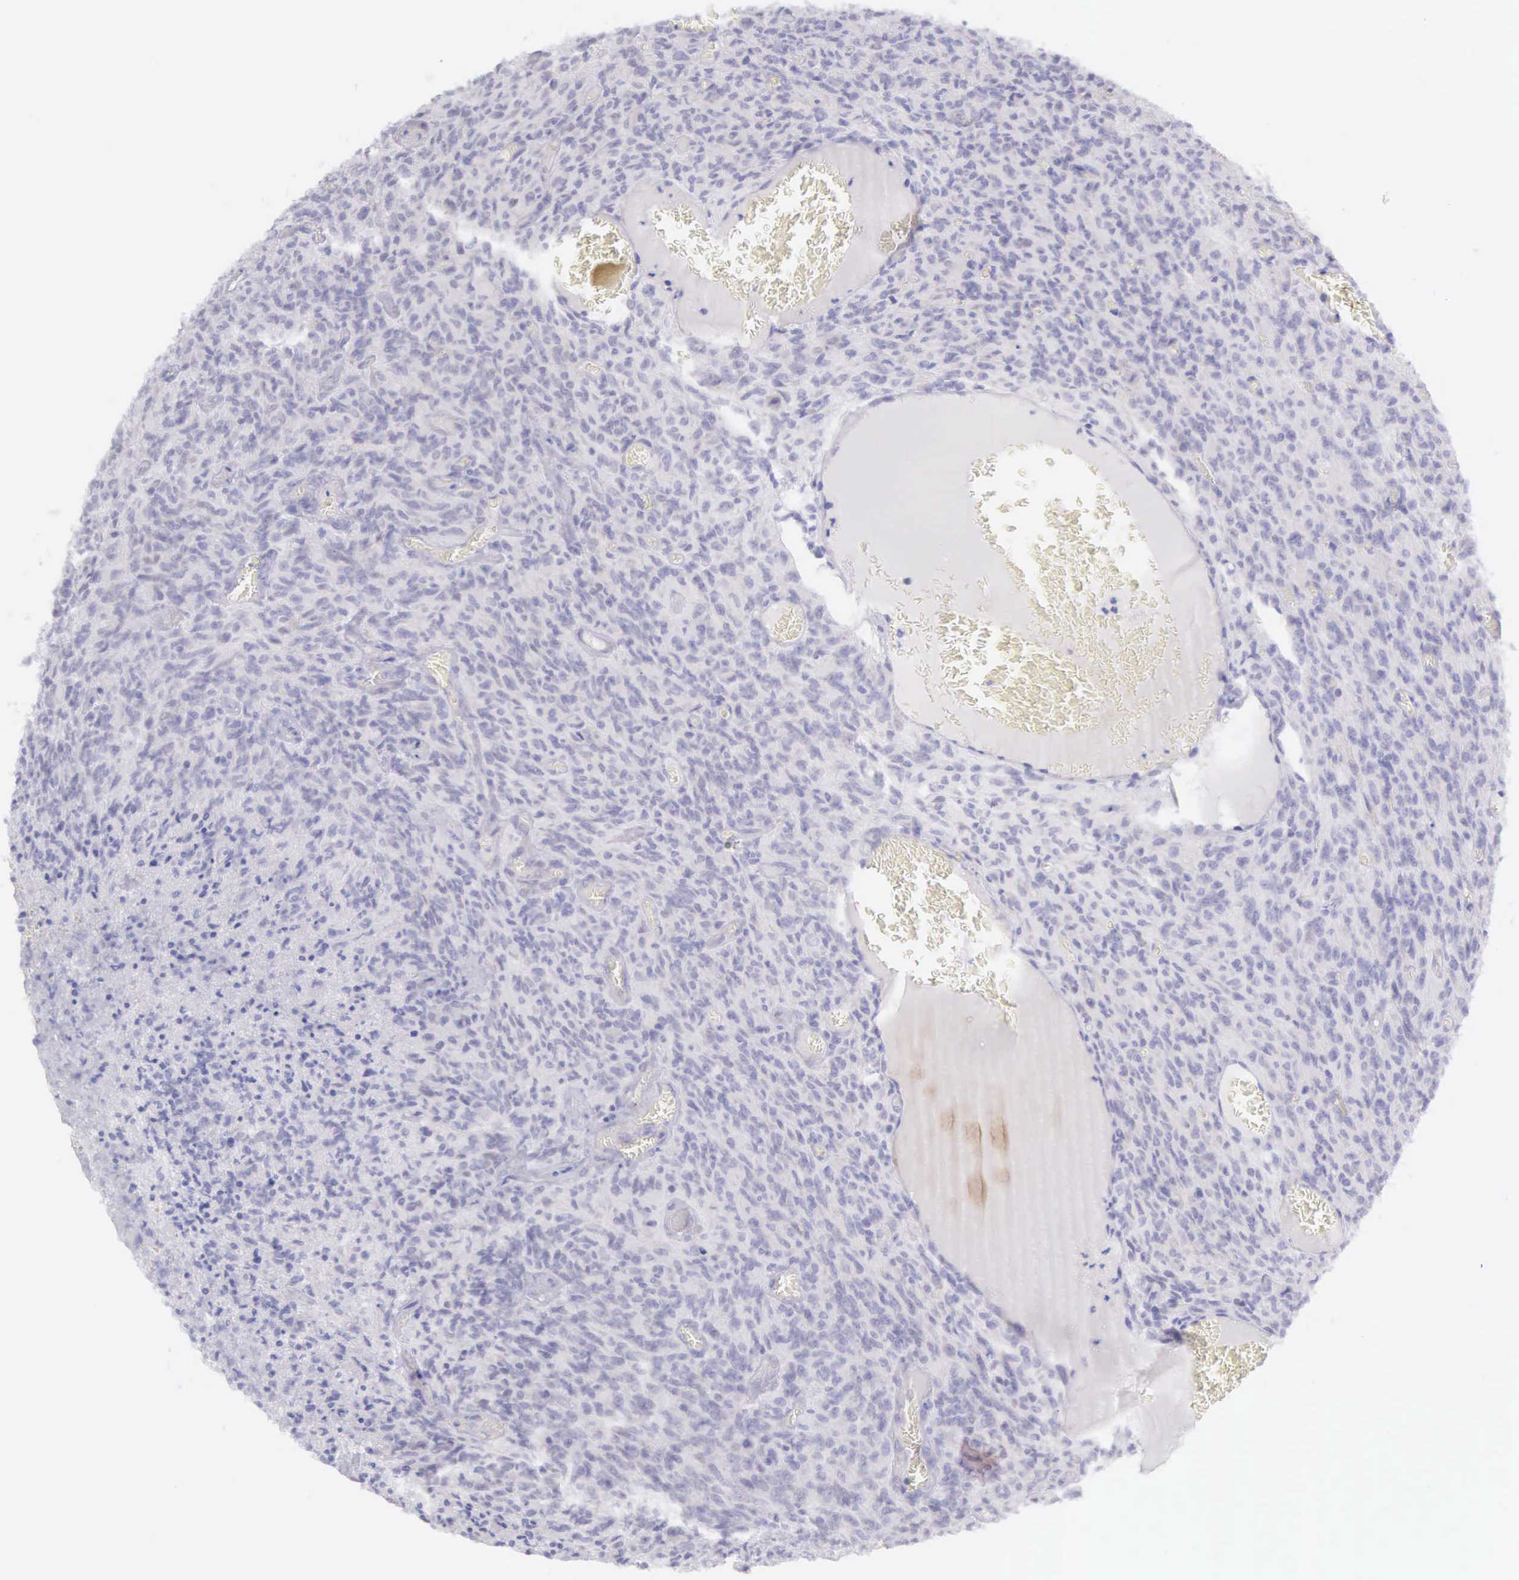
{"staining": {"intensity": "negative", "quantity": "none", "location": "none"}, "tissue": "glioma", "cell_type": "Tumor cells", "image_type": "cancer", "snomed": [{"axis": "morphology", "description": "Glioma, malignant, High grade"}, {"axis": "topography", "description": "Brain"}], "caption": "An immunohistochemistry photomicrograph of glioma is shown. There is no staining in tumor cells of glioma.", "gene": "ARFGAP3", "patient": {"sex": "male", "age": 56}}